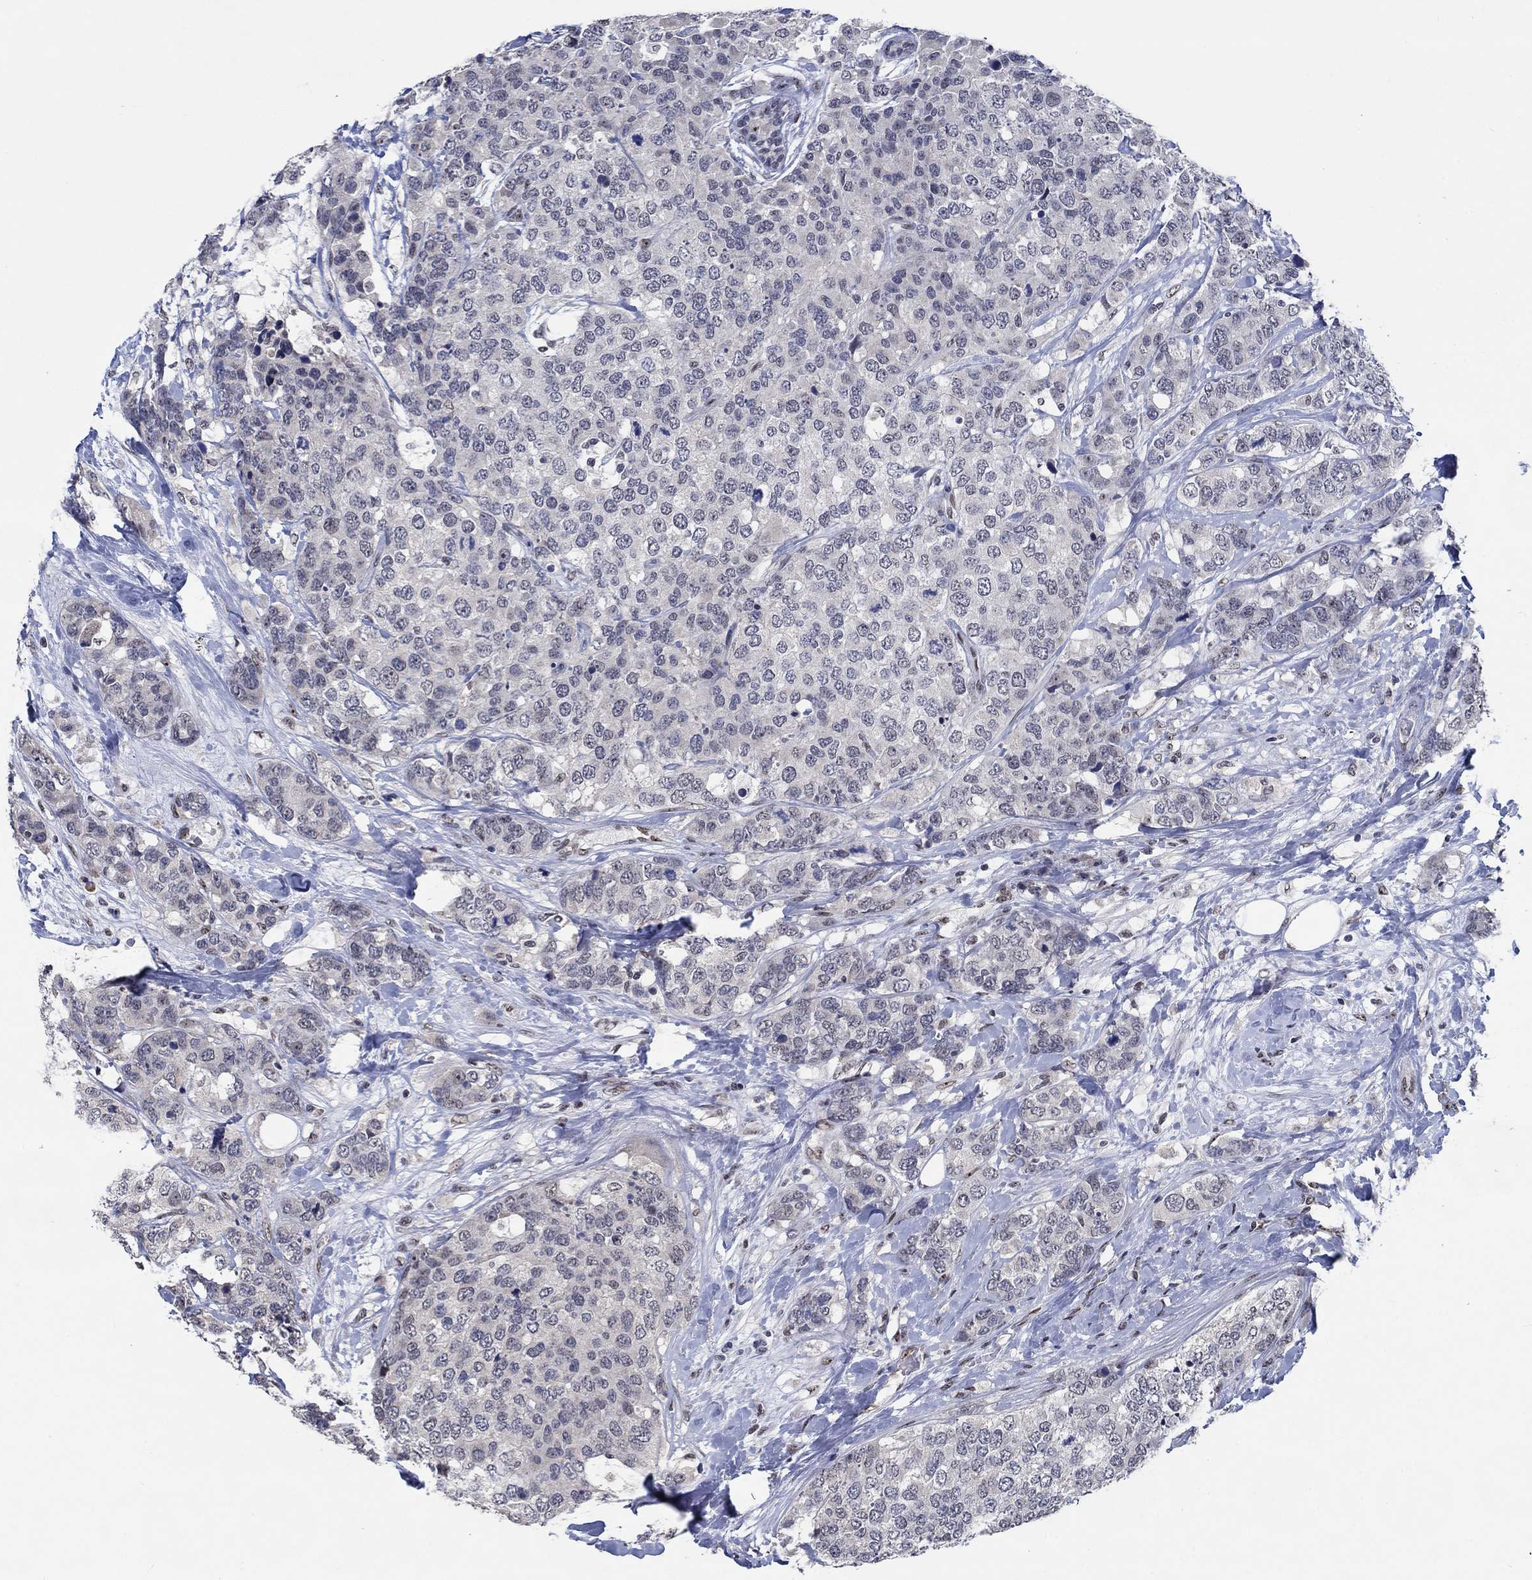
{"staining": {"intensity": "negative", "quantity": "none", "location": "none"}, "tissue": "breast cancer", "cell_type": "Tumor cells", "image_type": "cancer", "snomed": [{"axis": "morphology", "description": "Lobular carcinoma"}, {"axis": "topography", "description": "Breast"}], "caption": "High magnification brightfield microscopy of lobular carcinoma (breast) stained with DAB (3,3'-diaminobenzidine) (brown) and counterstained with hematoxylin (blue): tumor cells show no significant positivity. (Brightfield microscopy of DAB (3,3'-diaminobenzidine) immunohistochemistry at high magnification).", "gene": "HTN1", "patient": {"sex": "female", "age": 59}}